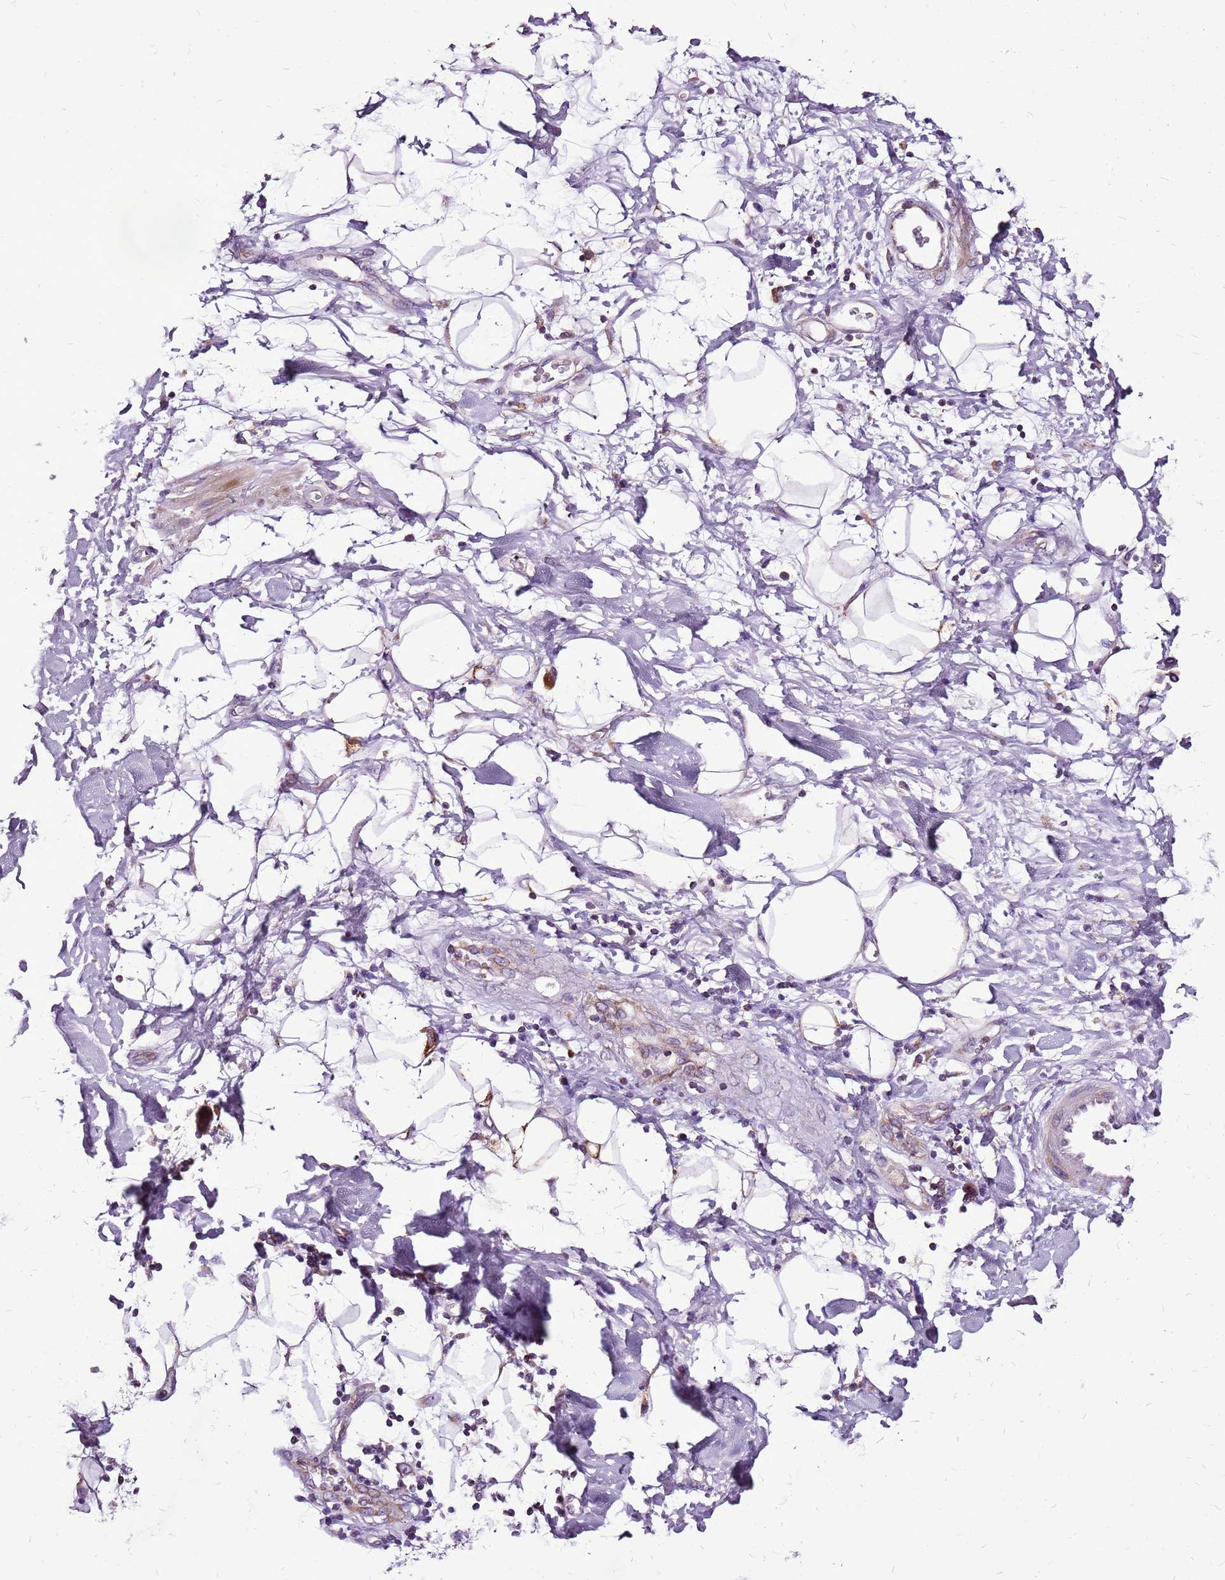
{"staining": {"intensity": "moderate", "quantity": "<25%", "location": "cytoplasmic/membranous"}, "tissue": "adipose tissue", "cell_type": "Adipocytes", "image_type": "normal", "snomed": [{"axis": "morphology", "description": "Normal tissue, NOS"}, {"axis": "morphology", "description": "Adenocarcinoma, NOS"}, {"axis": "topography", "description": "Pancreas"}, {"axis": "topography", "description": "Peripheral nerve tissue"}], "caption": "An image showing moderate cytoplasmic/membranous positivity in approximately <25% of adipocytes in normal adipose tissue, as visualized by brown immunohistochemical staining.", "gene": "GCDH", "patient": {"sex": "male", "age": 59}}